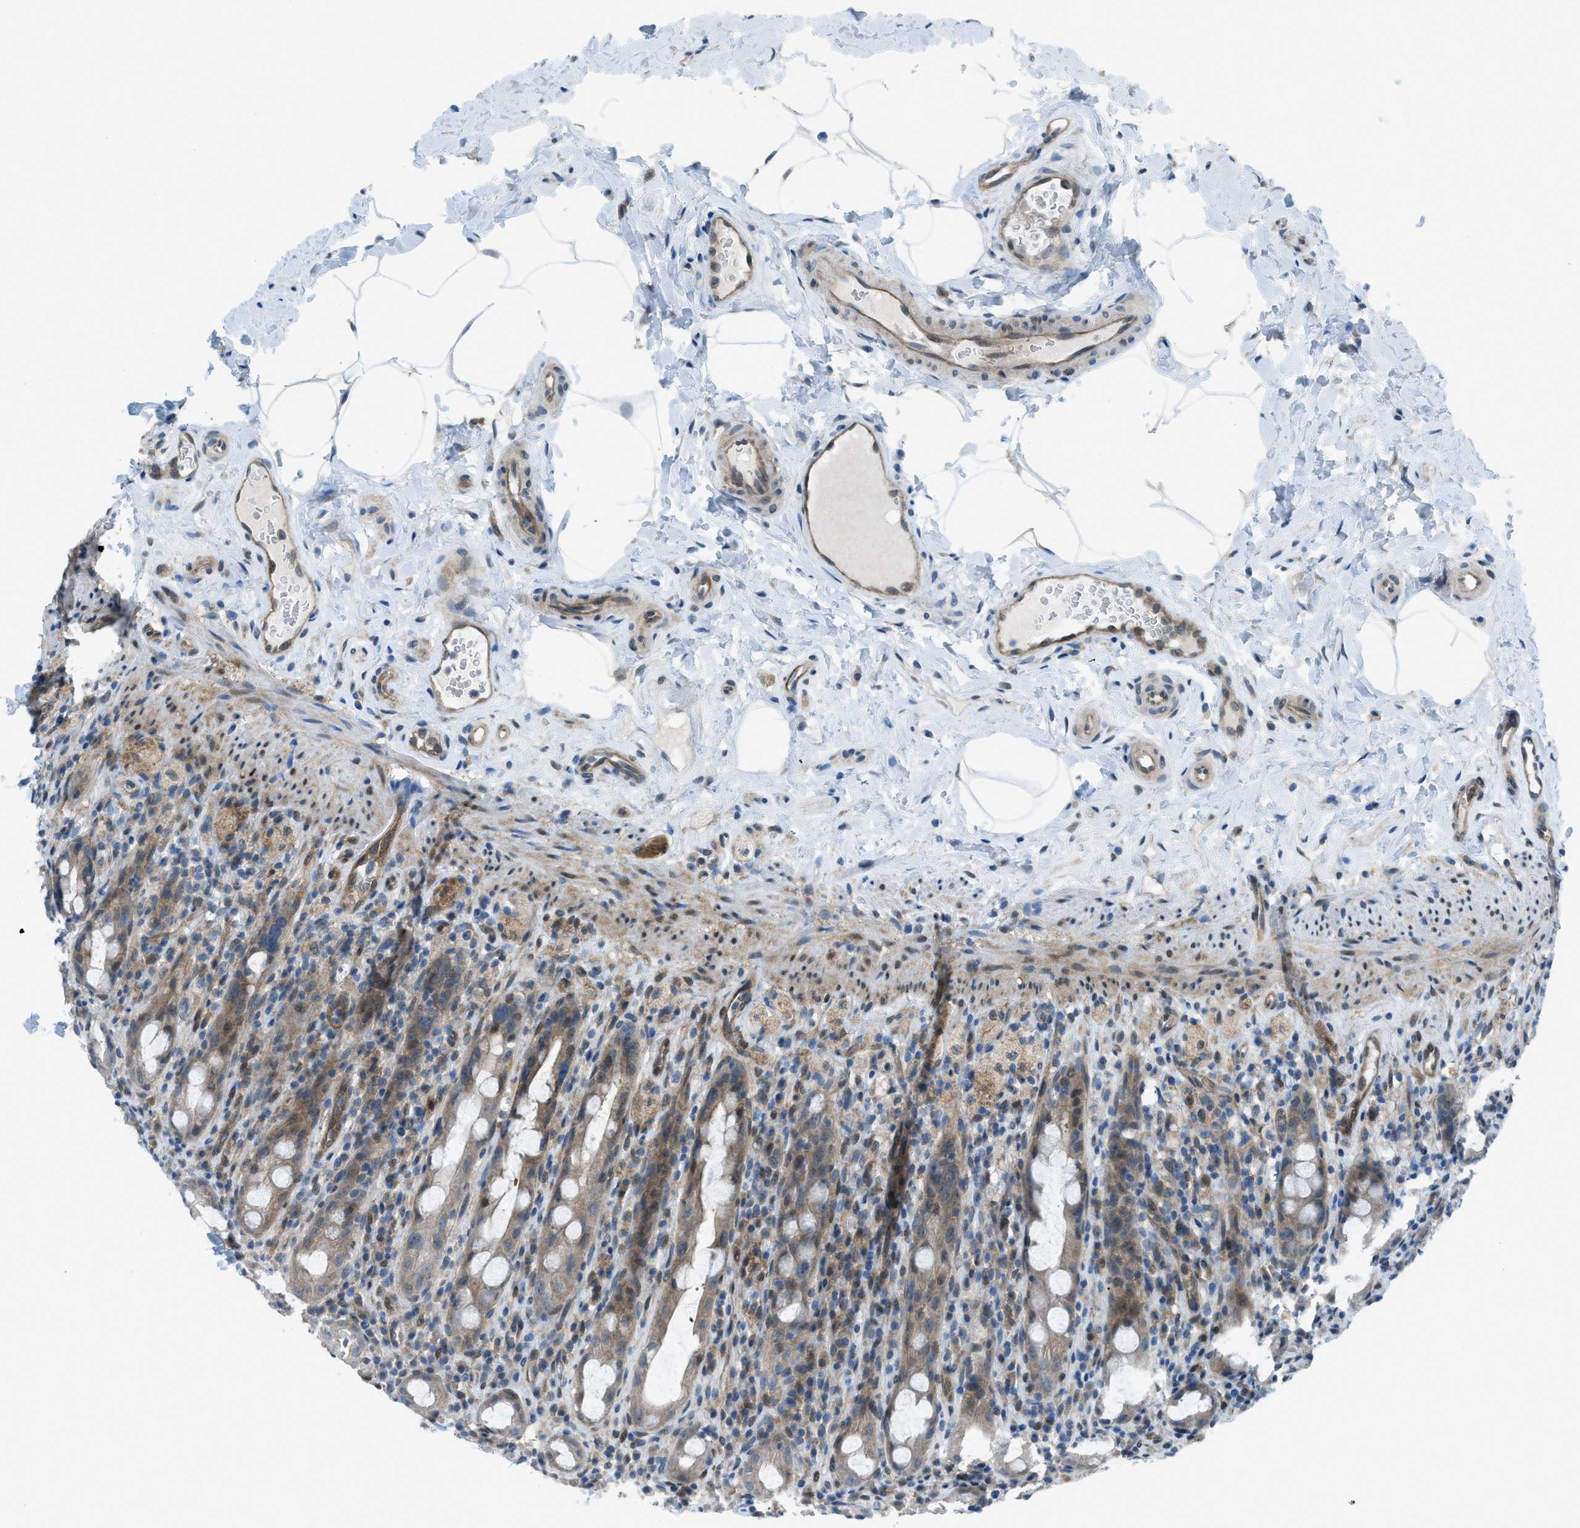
{"staining": {"intensity": "moderate", "quantity": ">75%", "location": "cytoplasmic/membranous"}, "tissue": "rectum", "cell_type": "Glandular cells", "image_type": "normal", "snomed": [{"axis": "morphology", "description": "Normal tissue, NOS"}, {"axis": "topography", "description": "Rectum"}], "caption": "Immunohistochemistry image of benign rectum: rectum stained using immunohistochemistry demonstrates medium levels of moderate protein expression localized specifically in the cytoplasmic/membranous of glandular cells, appearing as a cytoplasmic/membranous brown color.", "gene": "PRKN", "patient": {"sex": "male", "age": 44}}